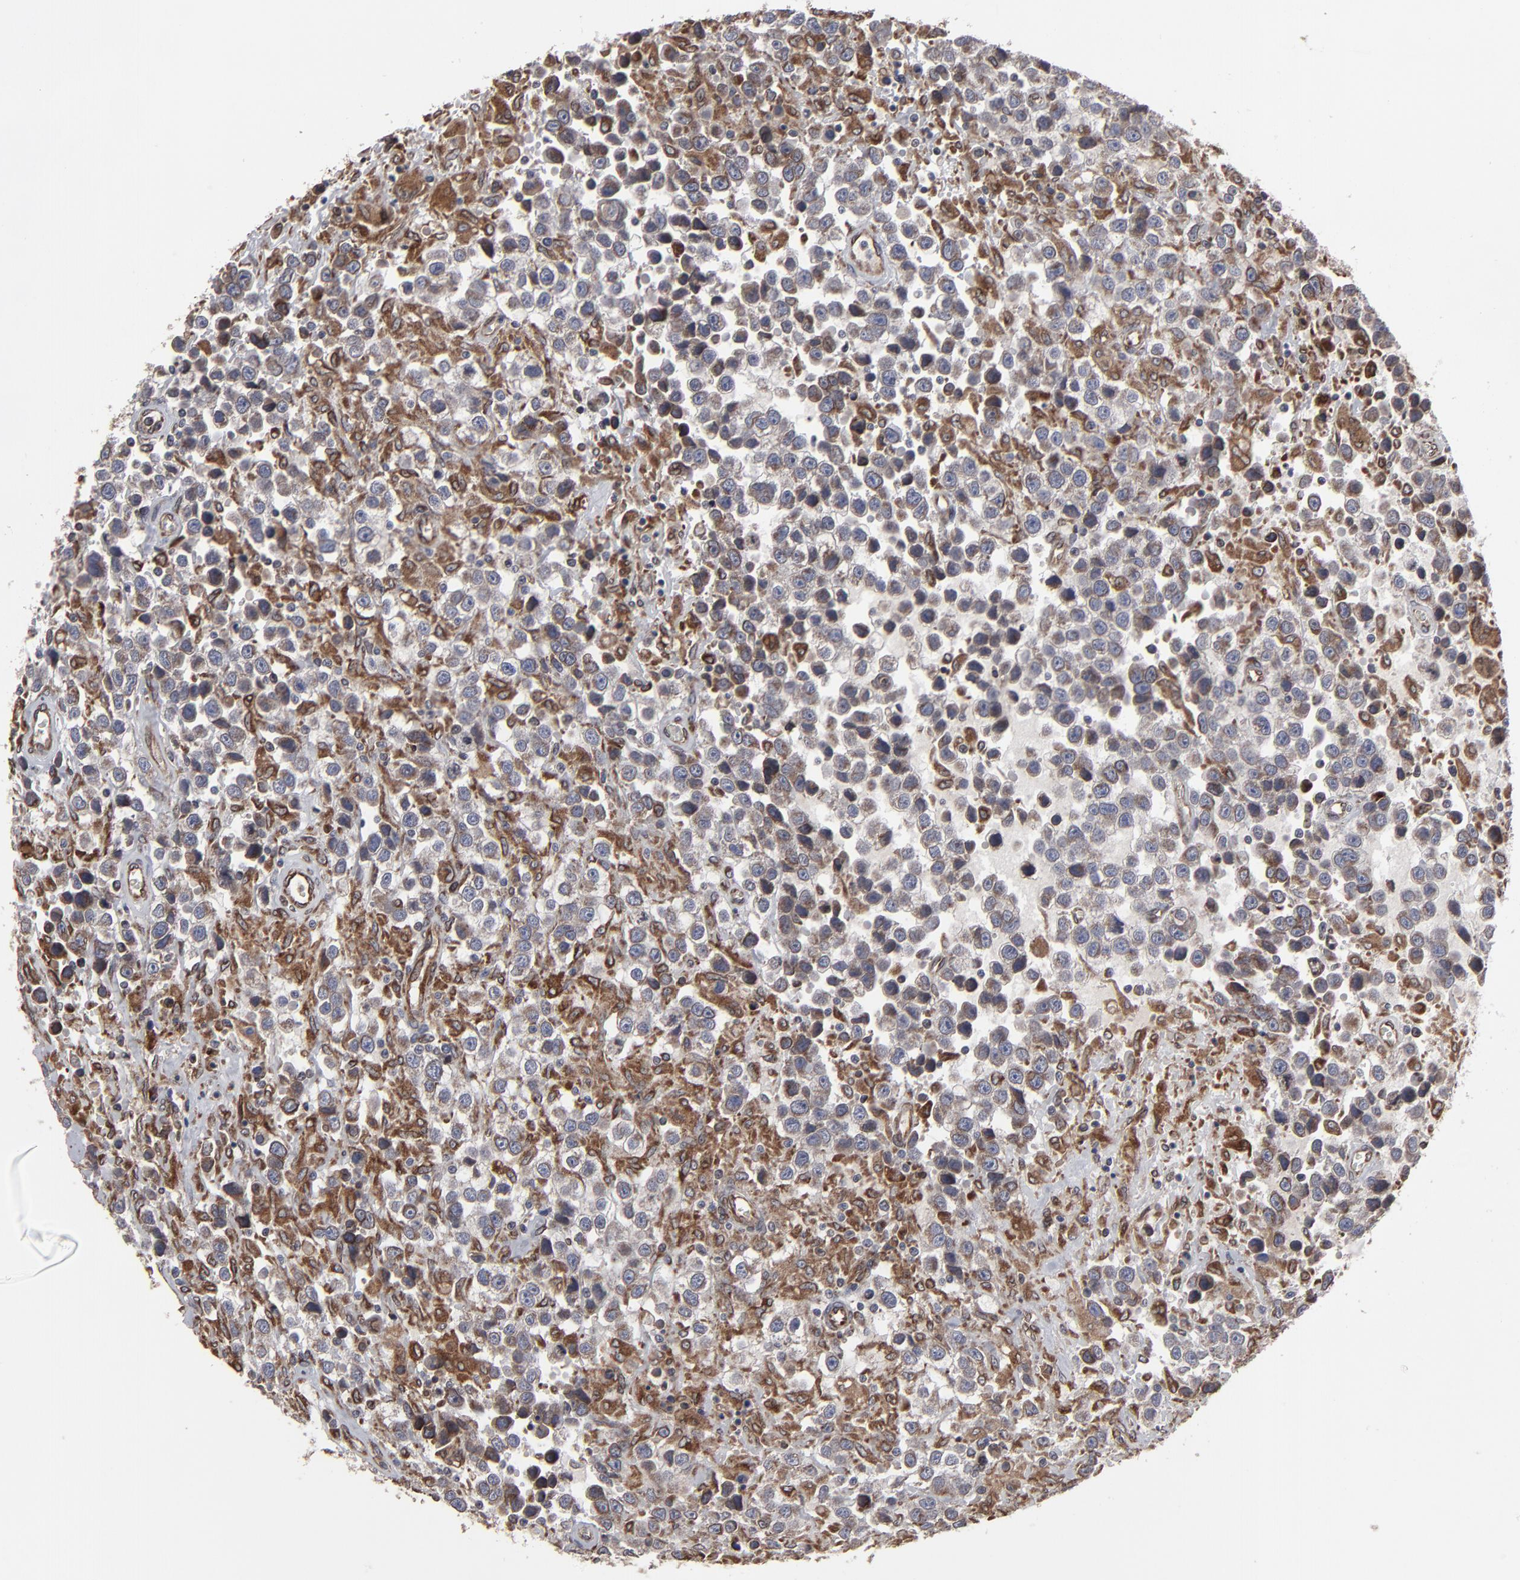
{"staining": {"intensity": "moderate", "quantity": "<25%", "location": "cytoplasmic/membranous"}, "tissue": "testis cancer", "cell_type": "Tumor cells", "image_type": "cancer", "snomed": [{"axis": "morphology", "description": "Seminoma, NOS"}, {"axis": "topography", "description": "Testis"}], "caption": "Tumor cells show moderate cytoplasmic/membranous positivity in approximately <25% of cells in testis cancer (seminoma).", "gene": "CNIH1", "patient": {"sex": "male", "age": 43}}